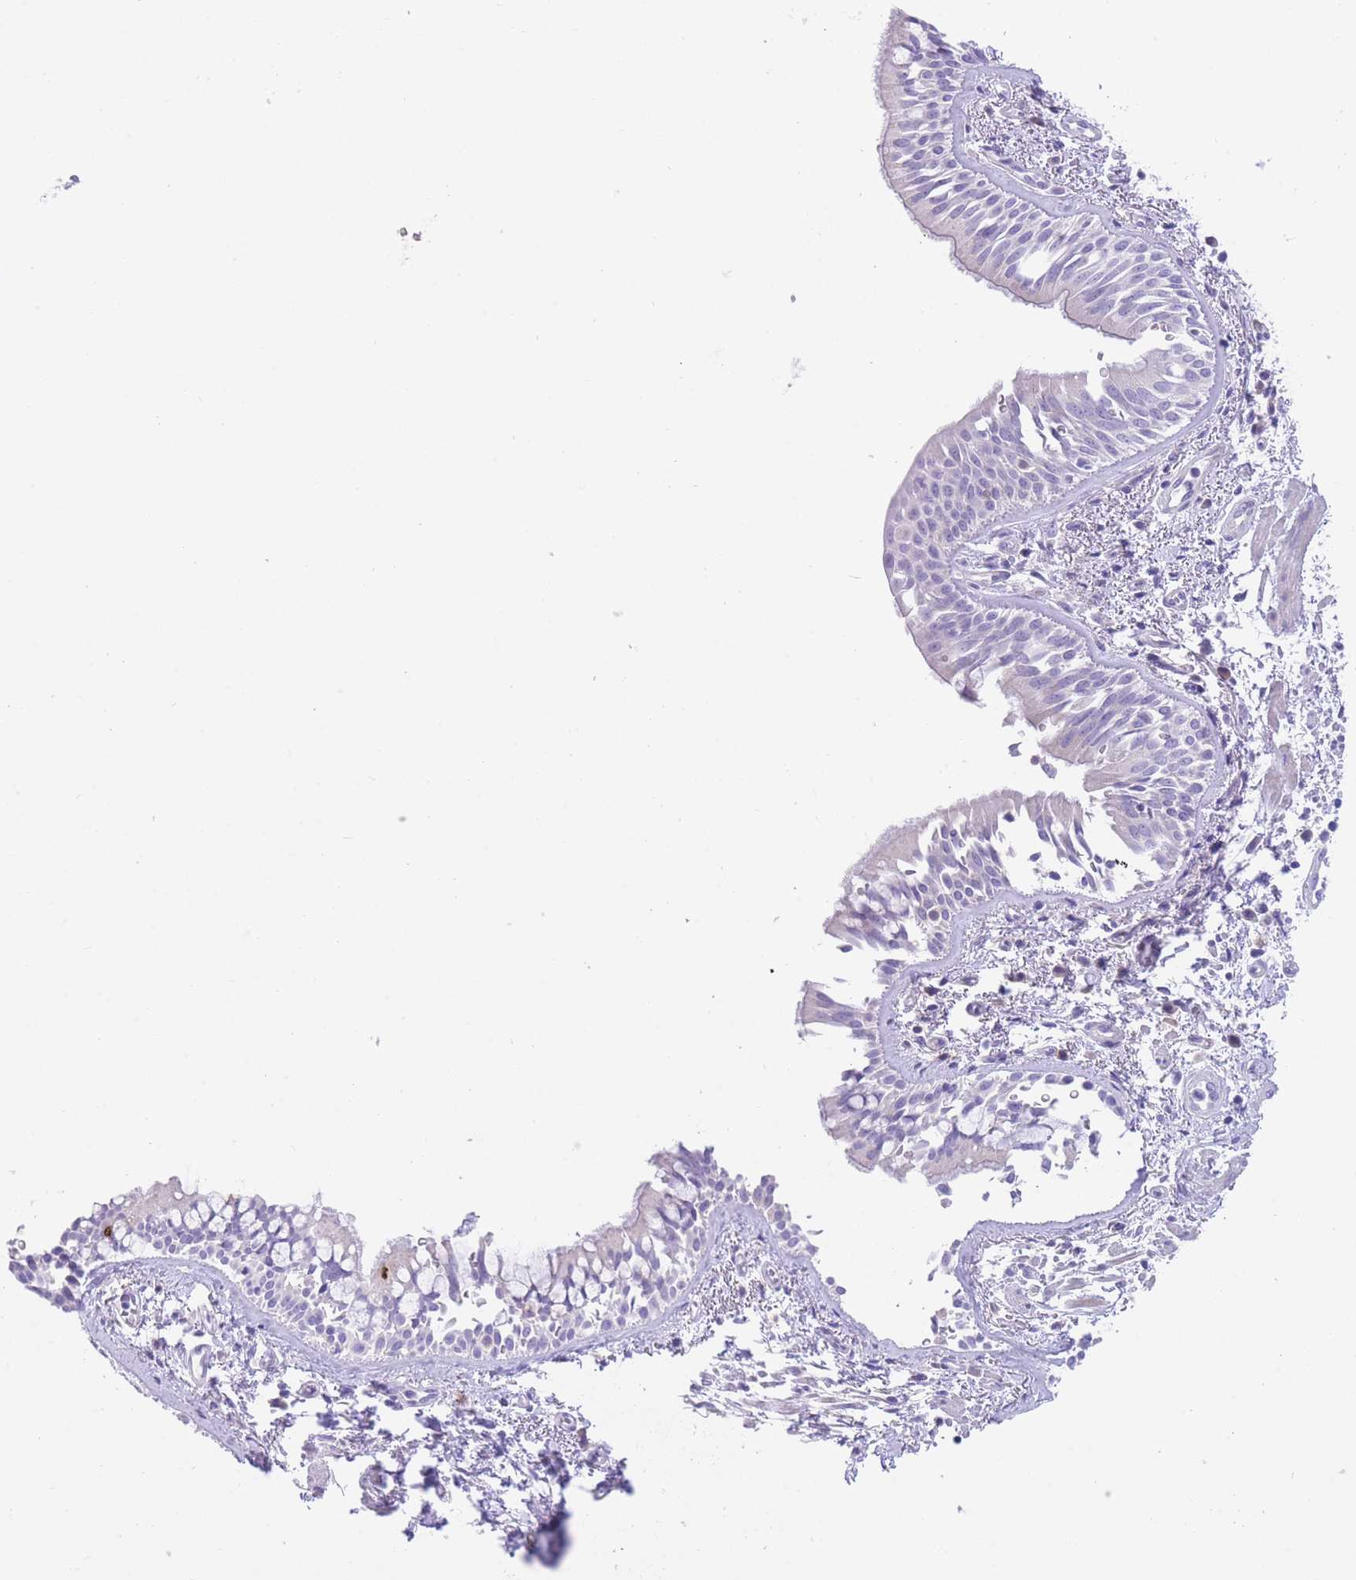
{"staining": {"intensity": "moderate", "quantity": "<25%", "location": "cytoplasmic/membranous"}, "tissue": "bronchus", "cell_type": "Respiratory epithelial cells", "image_type": "normal", "snomed": [{"axis": "morphology", "description": "Normal tissue, NOS"}, {"axis": "topography", "description": "Lymph node"}, {"axis": "topography", "description": "Cartilage tissue"}, {"axis": "topography", "description": "Bronchus"}], "caption": "Immunohistochemistry (IHC) of normal human bronchus displays low levels of moderate cytoplasmic/membranous positivity in about <25% of respiratory epithelial cells.", "gene": "QTRT1", "patient": {"sex": "female", "age": 70}}